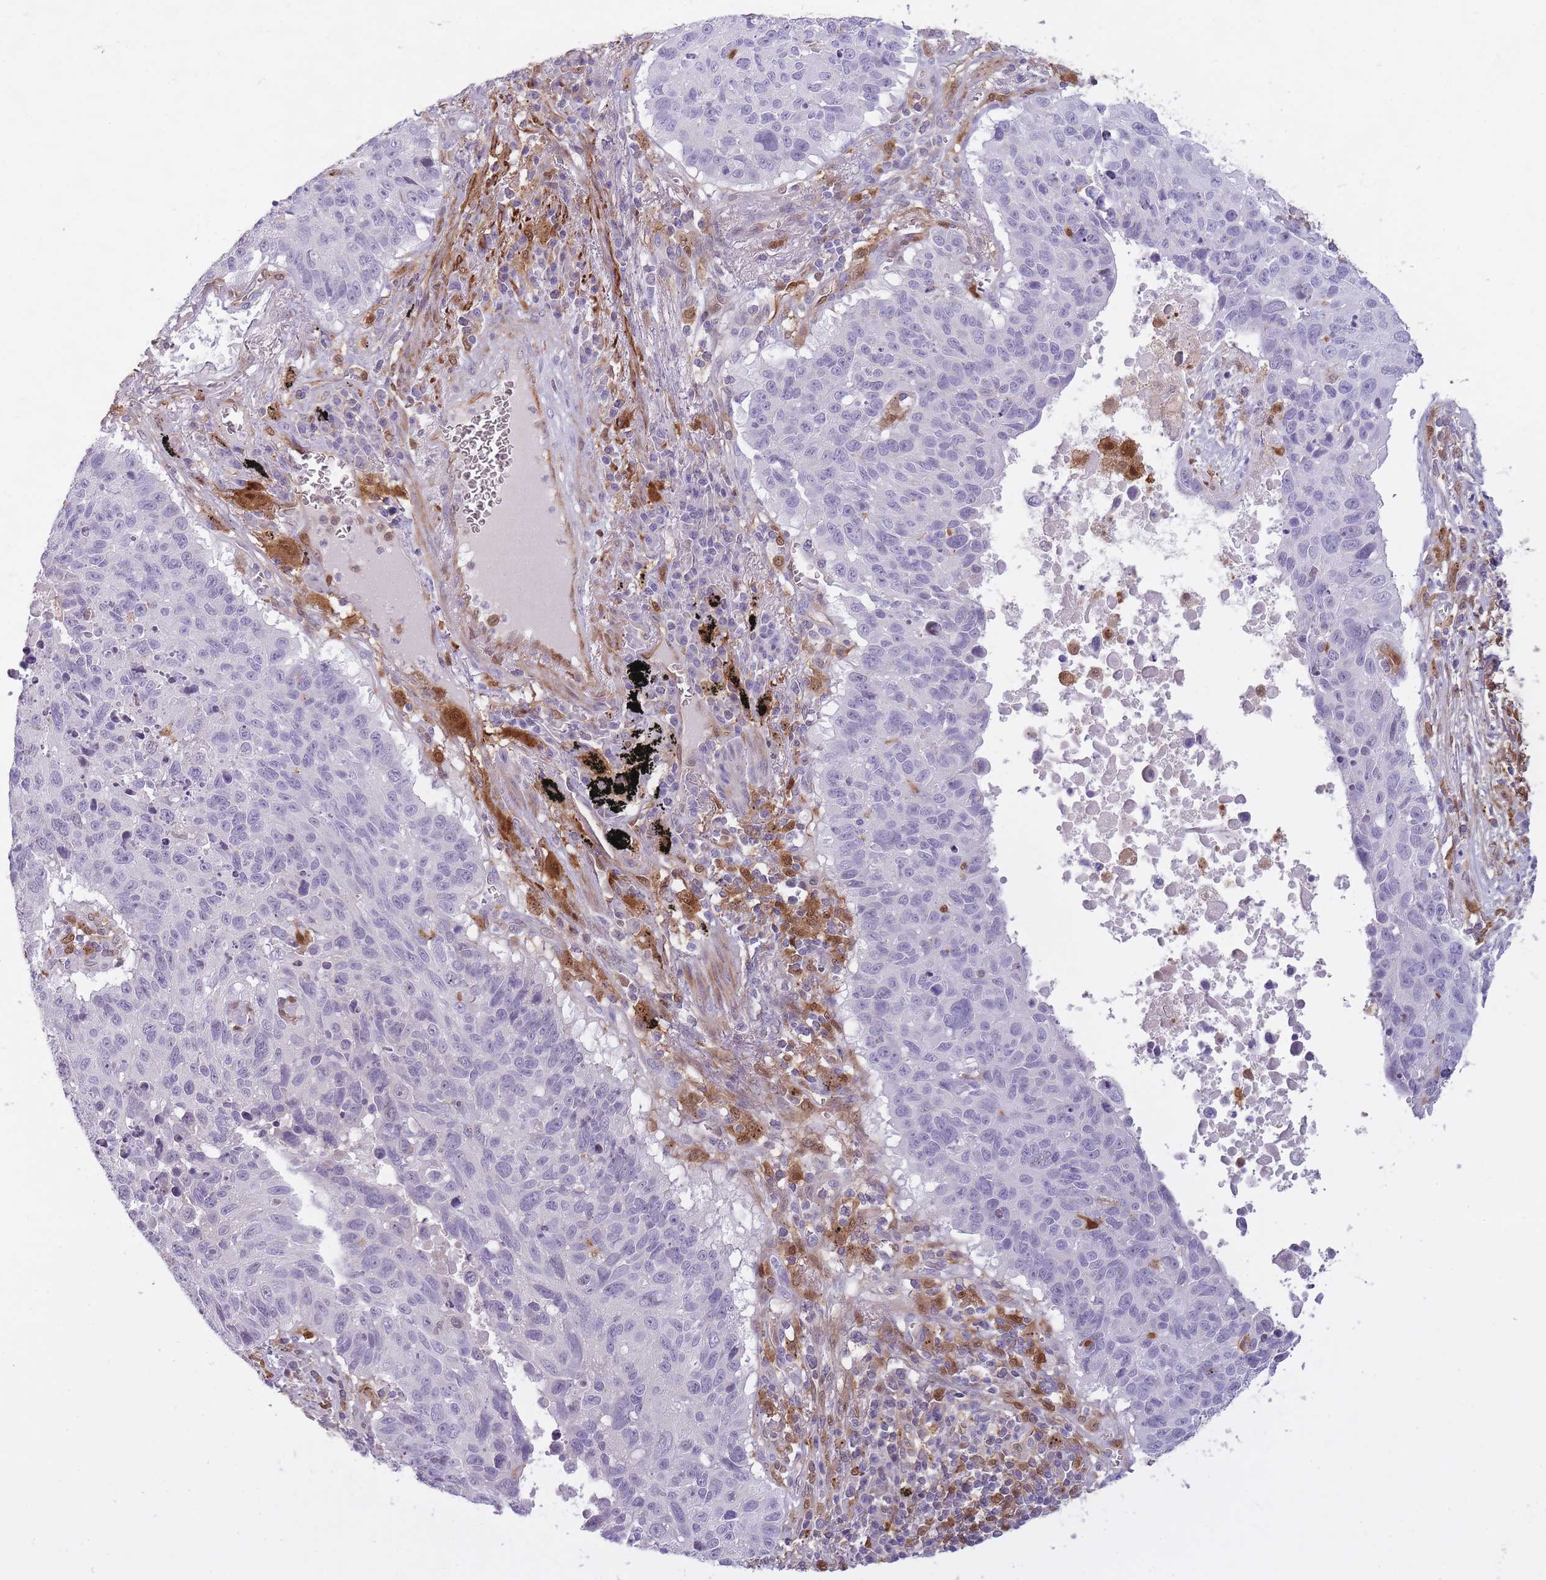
{"staining": {"intensity": "negative", "quantity": "none", "location": "none"}, "tissue": "lung cancer", "cell_type": "Tumor cells", "image_type": "cancer", "snomed": [{"axis": "morphology", "description": "Squamous cell carcinoma, NOS"}, {"axis": "topography", "description": "Lung"}], "caption": "Tumor cells are negative for protein expression in human squamous cell carcinoma (lung).", "gene": "LGALS9", "patient": {"sex": "male", "age": 66}}